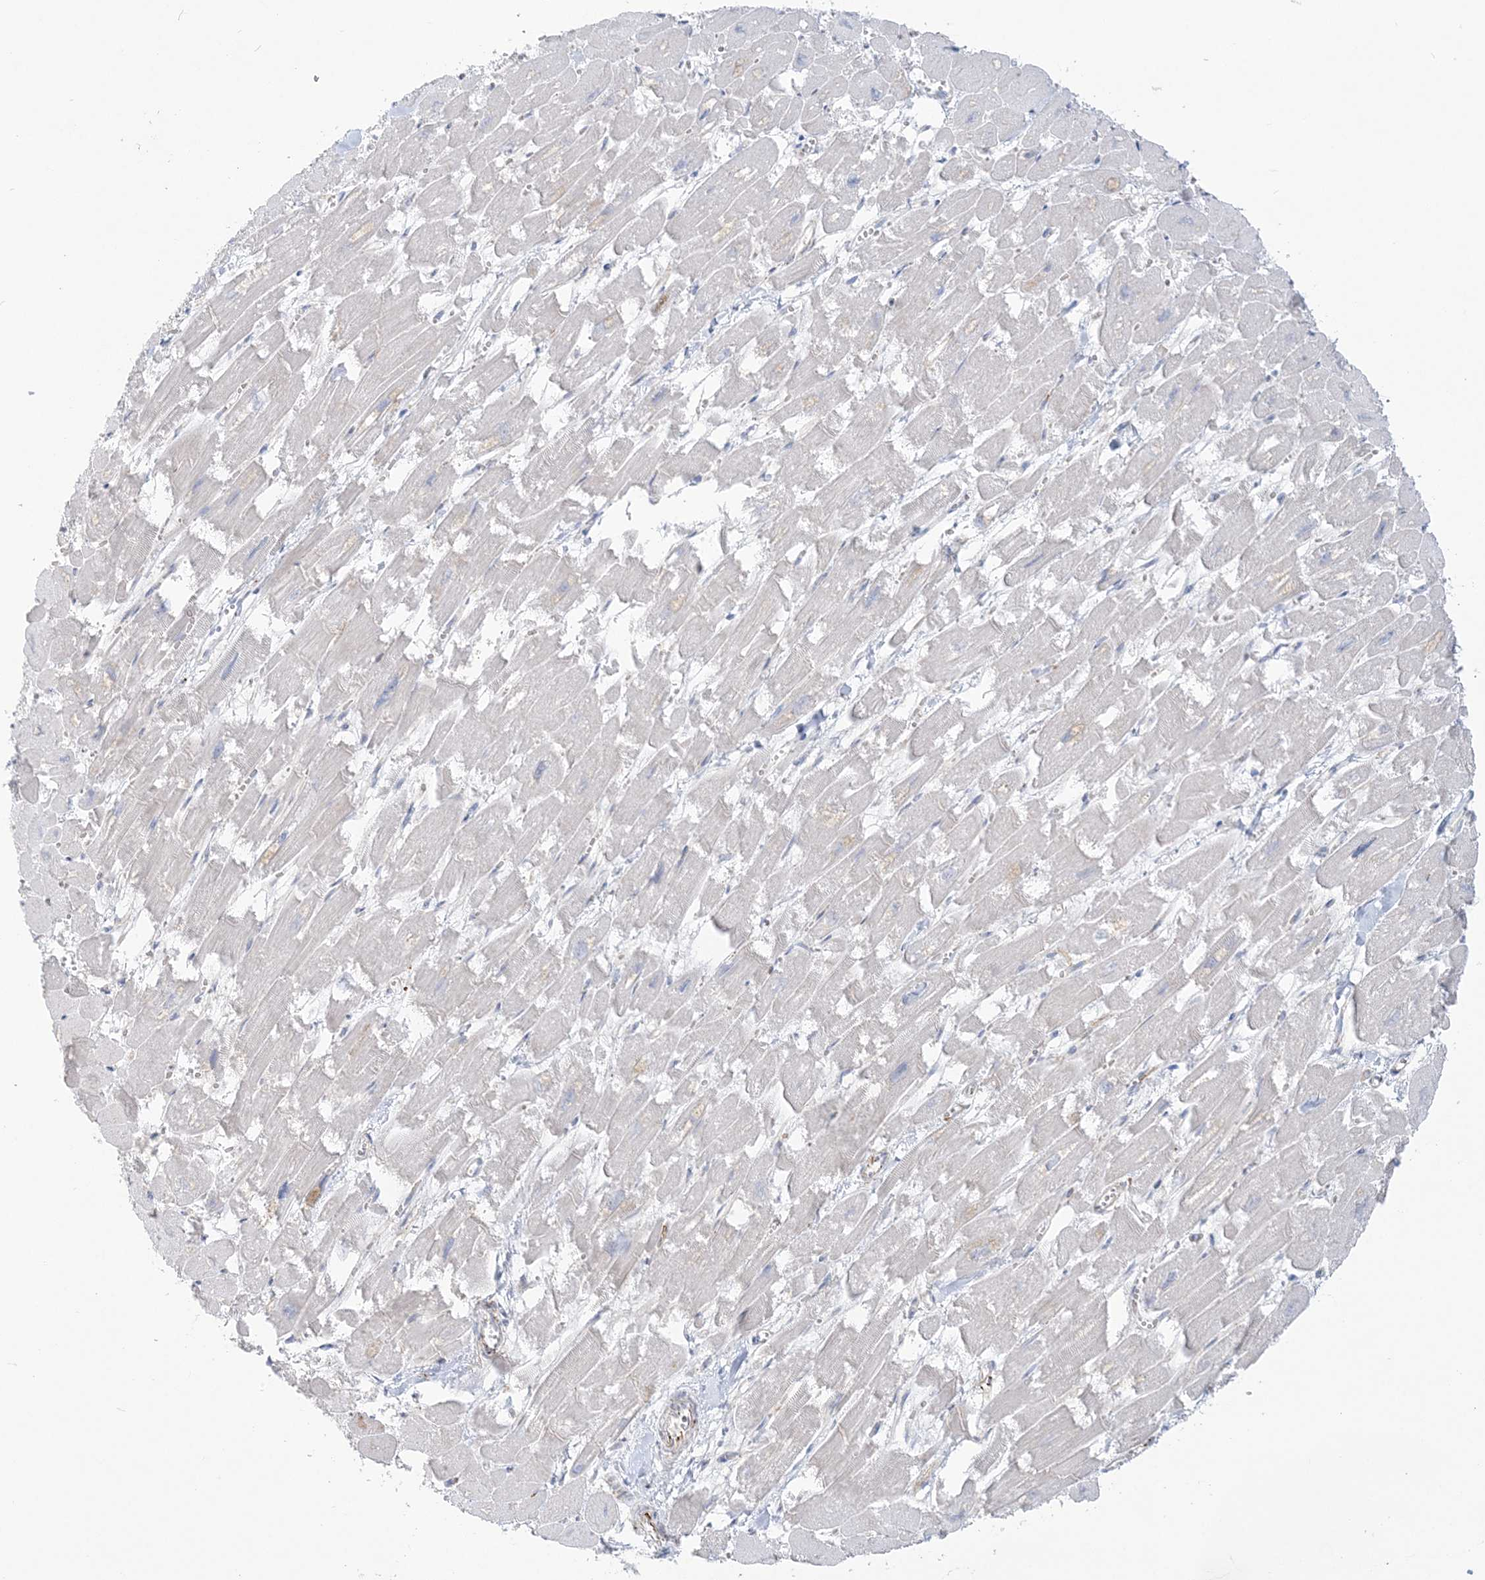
{"staining": {"intensity": "negative", "quantity": "none", "location": "none"}, "tissue": "heart muscle", "cell_type": "Cardiomyocytes", "image_type": "normal", "snomed": [{"axis": "morphology", "description": "Normal tissue, NOS"}, {"axis": "topography", "description": "Heart"}], "caption": "A micrograph of heart muscle stained for a protein reveals no brown staining in cardiomyocytes.", "gene": "PPIL6", "patient": {"sex": "male", "age": 54}}